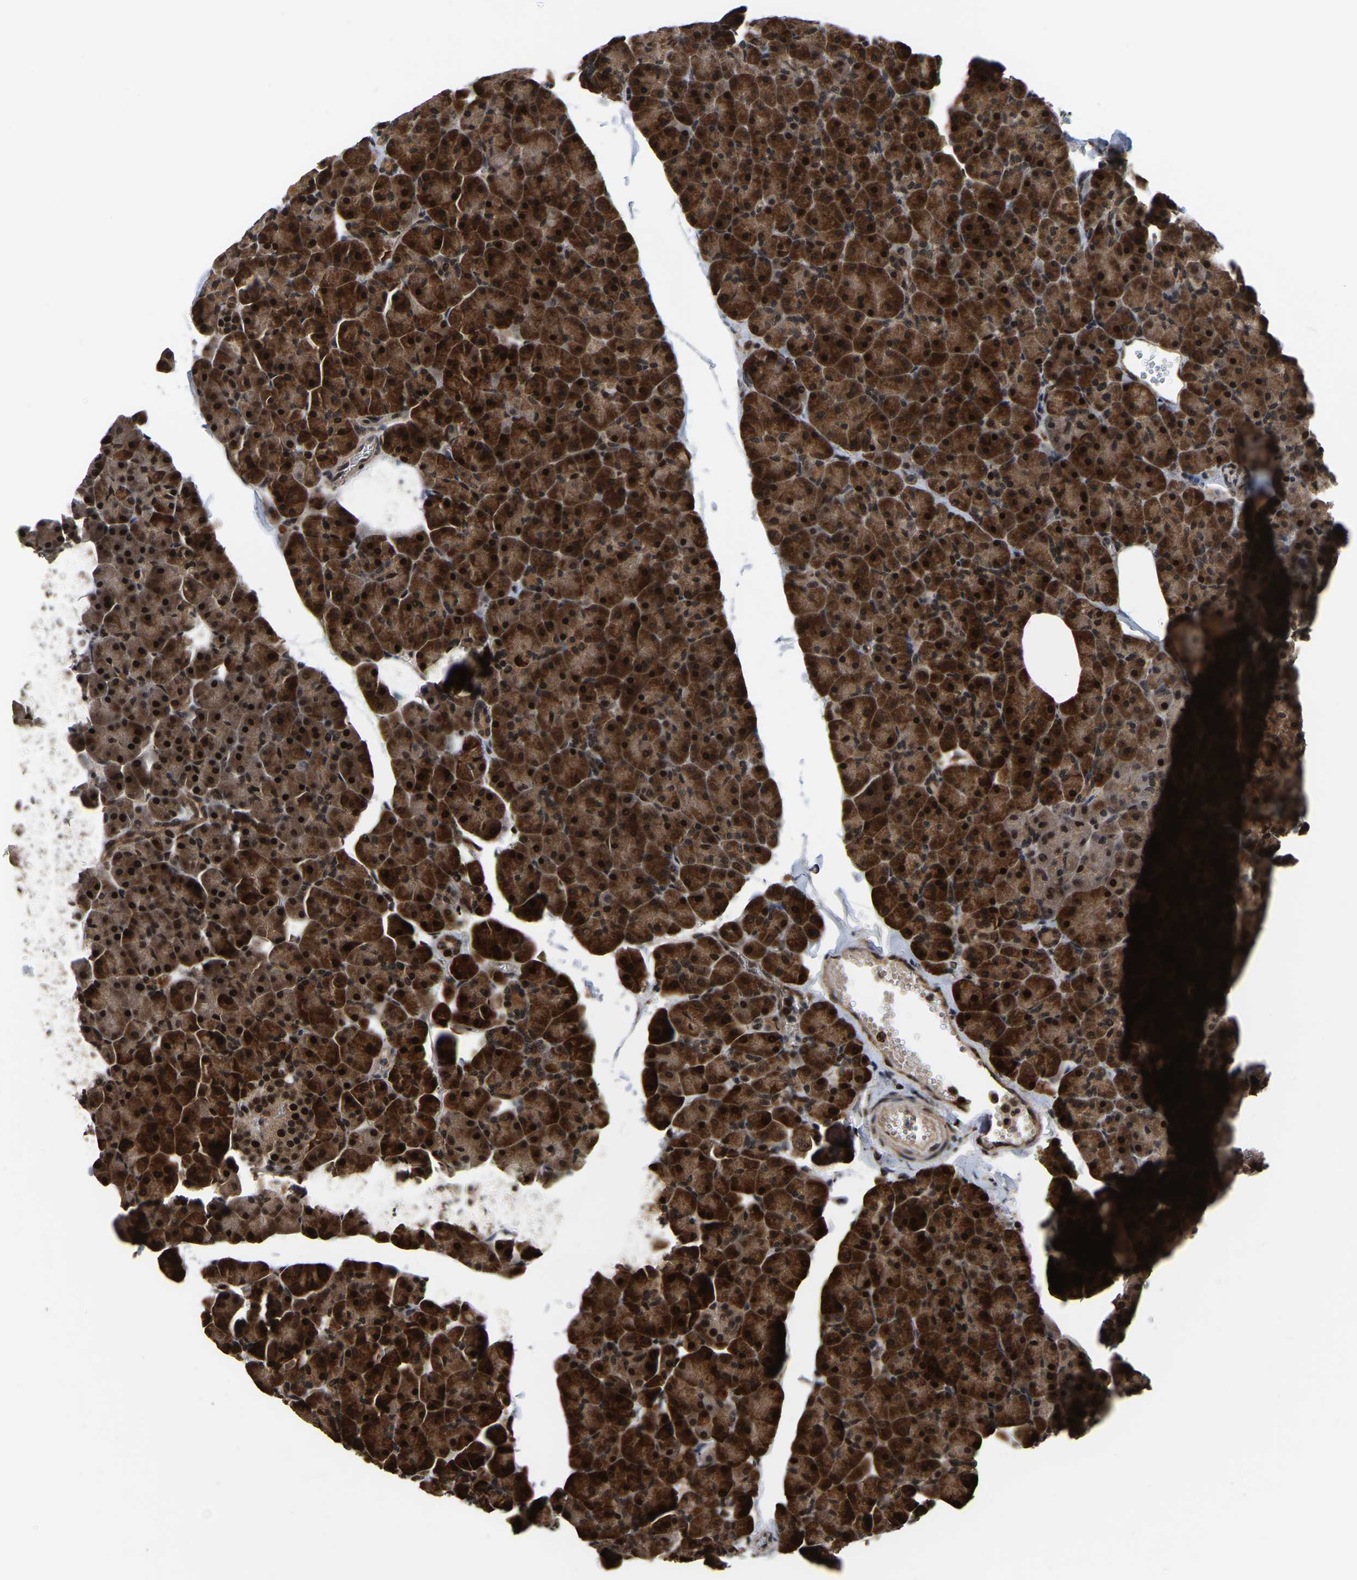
{"staining": {"intensity": "strong", "quantity": ">75%", "location": "cytoplasmic/membranous,nuclear"}, "tissue": "pancreas", "cell_type": "Exocrine glandular cells", "image_type": "normal", "snomed": [{"axis": "morphology", "description": "Normal tissue, NOS"}, {"axis": "topography", "description": "Pancreas"}], "caption": "Brown immunohistochemical staining in unremarkable pancreas reveals strong cytoplasmic/membranous,nuclear expression in about >75% of exocrine glandular cells.", "gene": "CIAO1", "patient": {"sex": "male", "age": 35}}